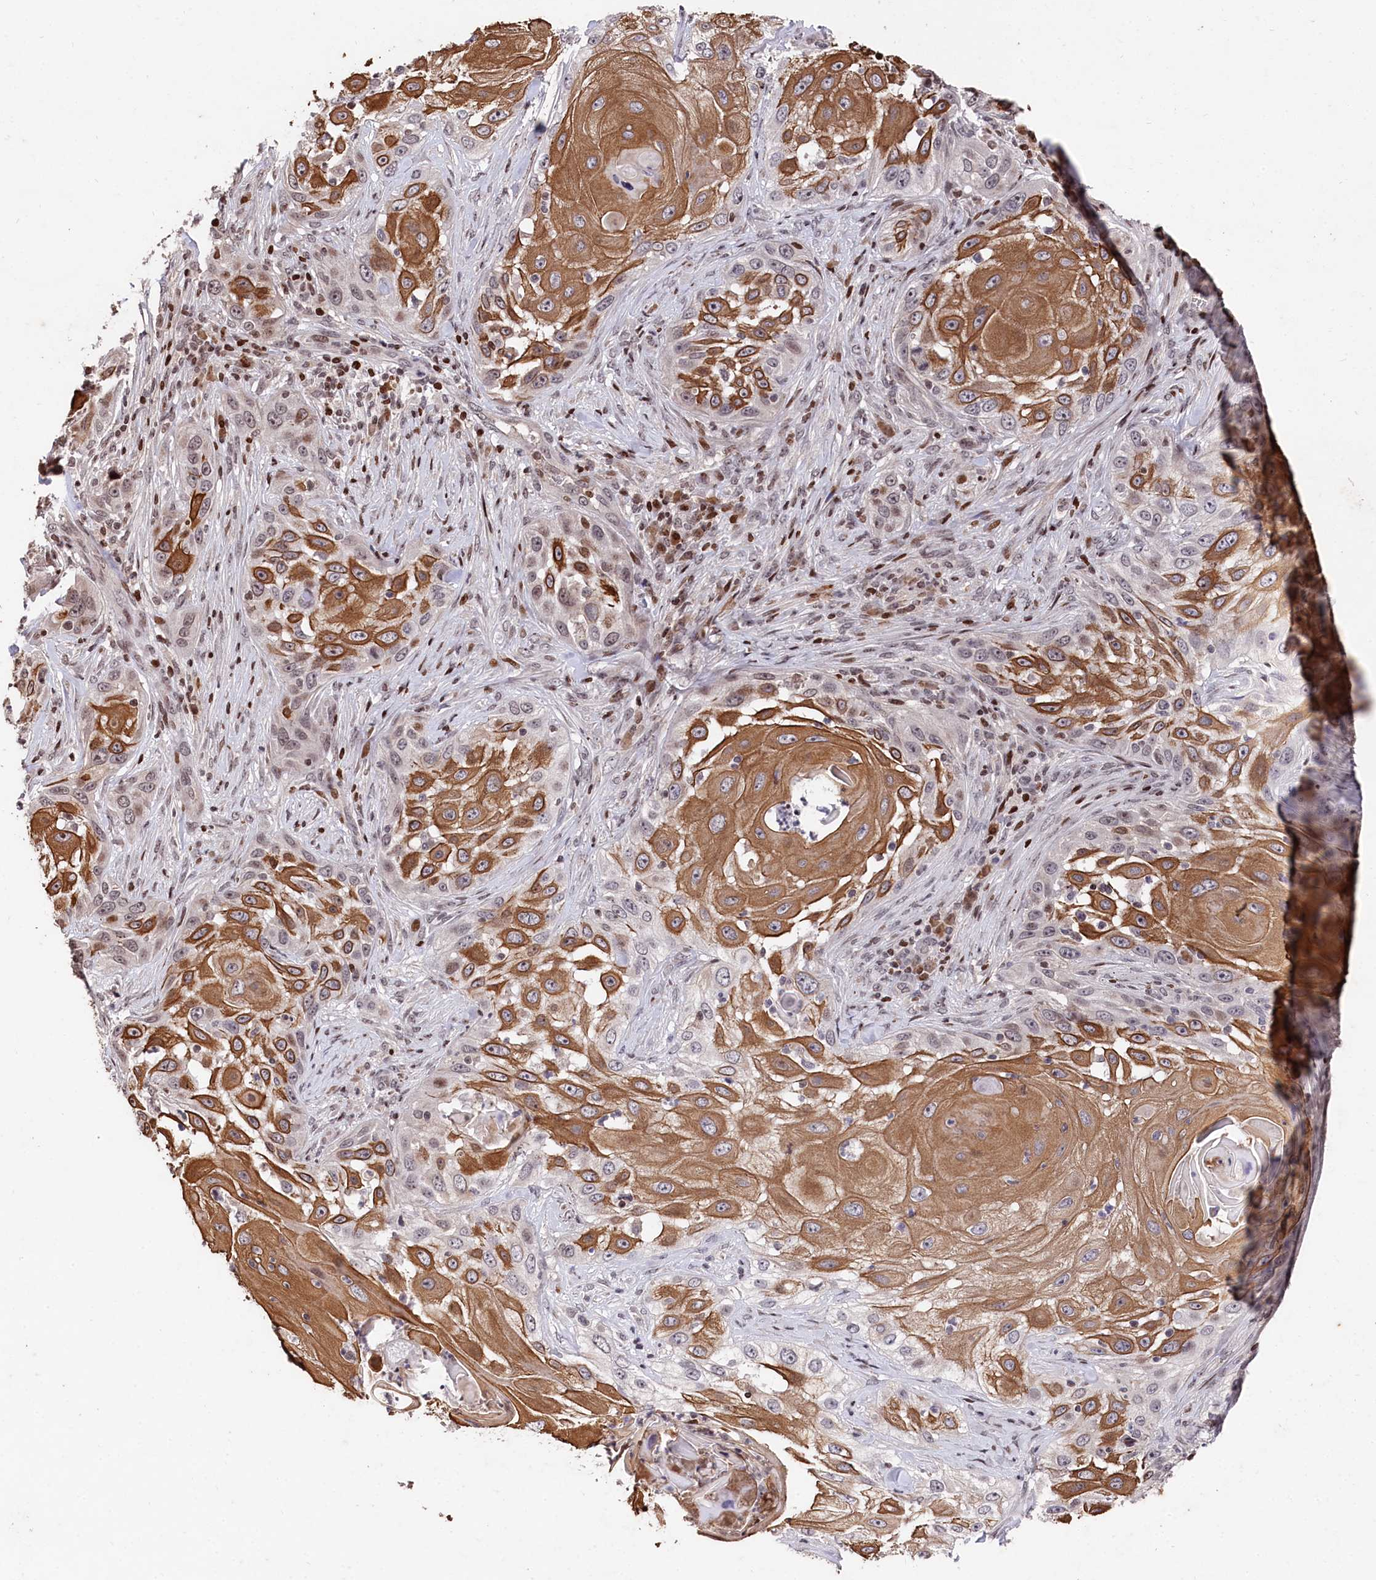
{"staining": {"intensity": "strong", "quantity": "25%-75%", "location": "cytoplasmic/membranous"}, "tissue": "skin cancer", "cell_type": "Tumor cells", "image_type": "cancer", "snomed": [{"axis": "morphology", "description": "Squamous cell carcinoma, NOS"}, {"axis": "topography", "description": "Skin"}], "caption": "High-power microscopy captured an immunohistochemistry (IHC) micrograph of skin cancer (squamous cell carcinoma), revealing strong cytoplasmic/membranous positivity in approximately 25%-75% of tumor cells.", "gene": "MCF2L2", "patient": {"sex": "female", "age": 44}}